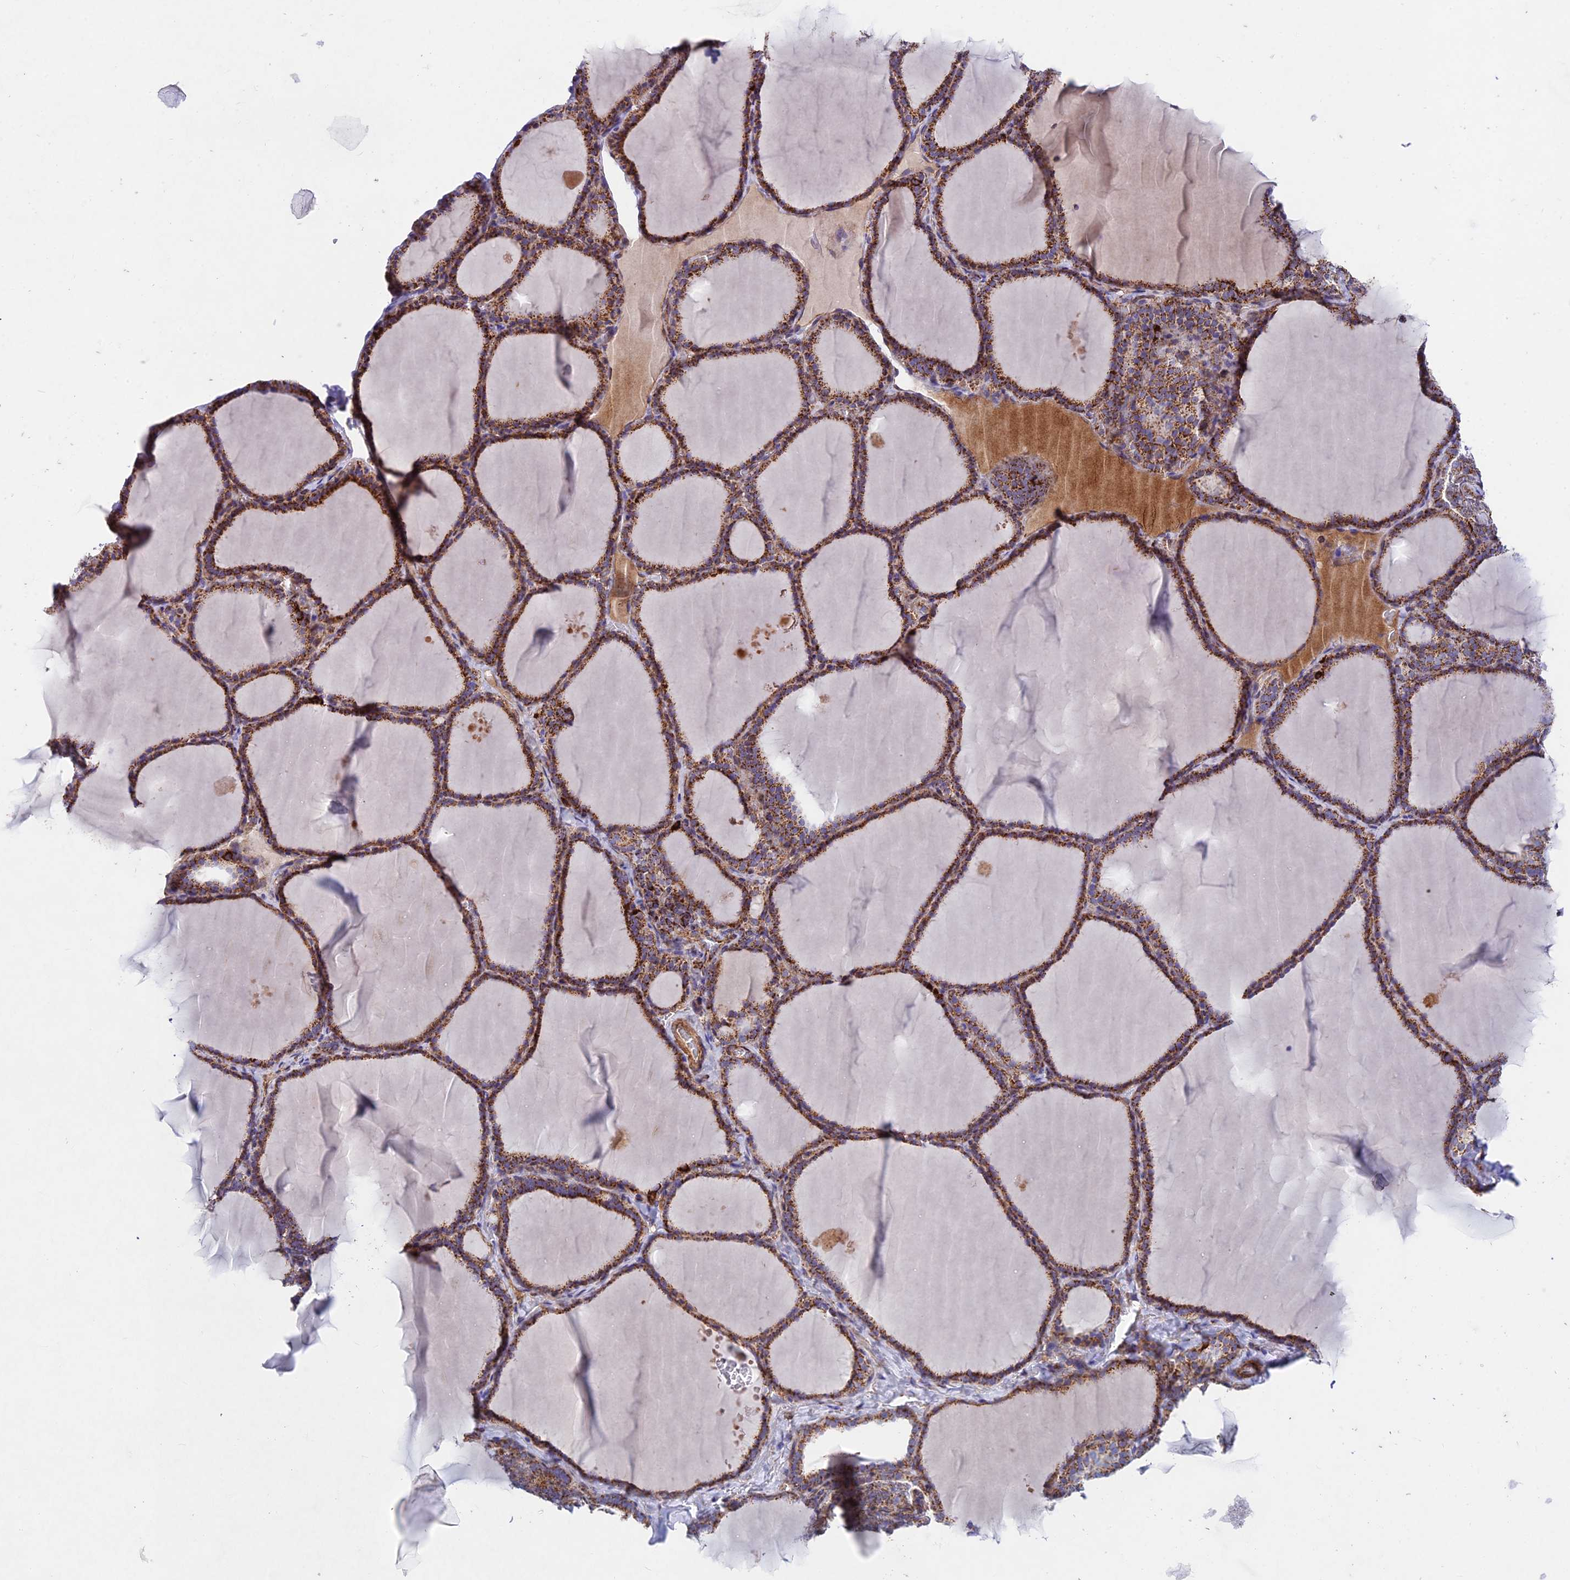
{"staining": {"intensity": "moderate", "quantity": ">75%", "location": "cytoplasmic/membranous"}, "tissue": "thyroid gland", "cell_type": "Glandular cells", "image_type": "normal", "snomed": [{"axis": "morphology", "description": "Normal tissue, NOS"}, {"axis": "topography", "description": "Thyroid gland"}], "caption": "High-magnification brightfield microscopy of benign thyroid gland stained with DAB (brown) and counterstained with hematoxylin (blue). glandular cells exhibit moderate cytoplasmic/membranous staining is identified in approximately>75% of cells. (Stains: DAB in brown, nuclei in blue, Microscopy: brightfield microscopy at high magnification).", "gene": "KHDC3L", "patient": {"sex": "female", "age": 39}}